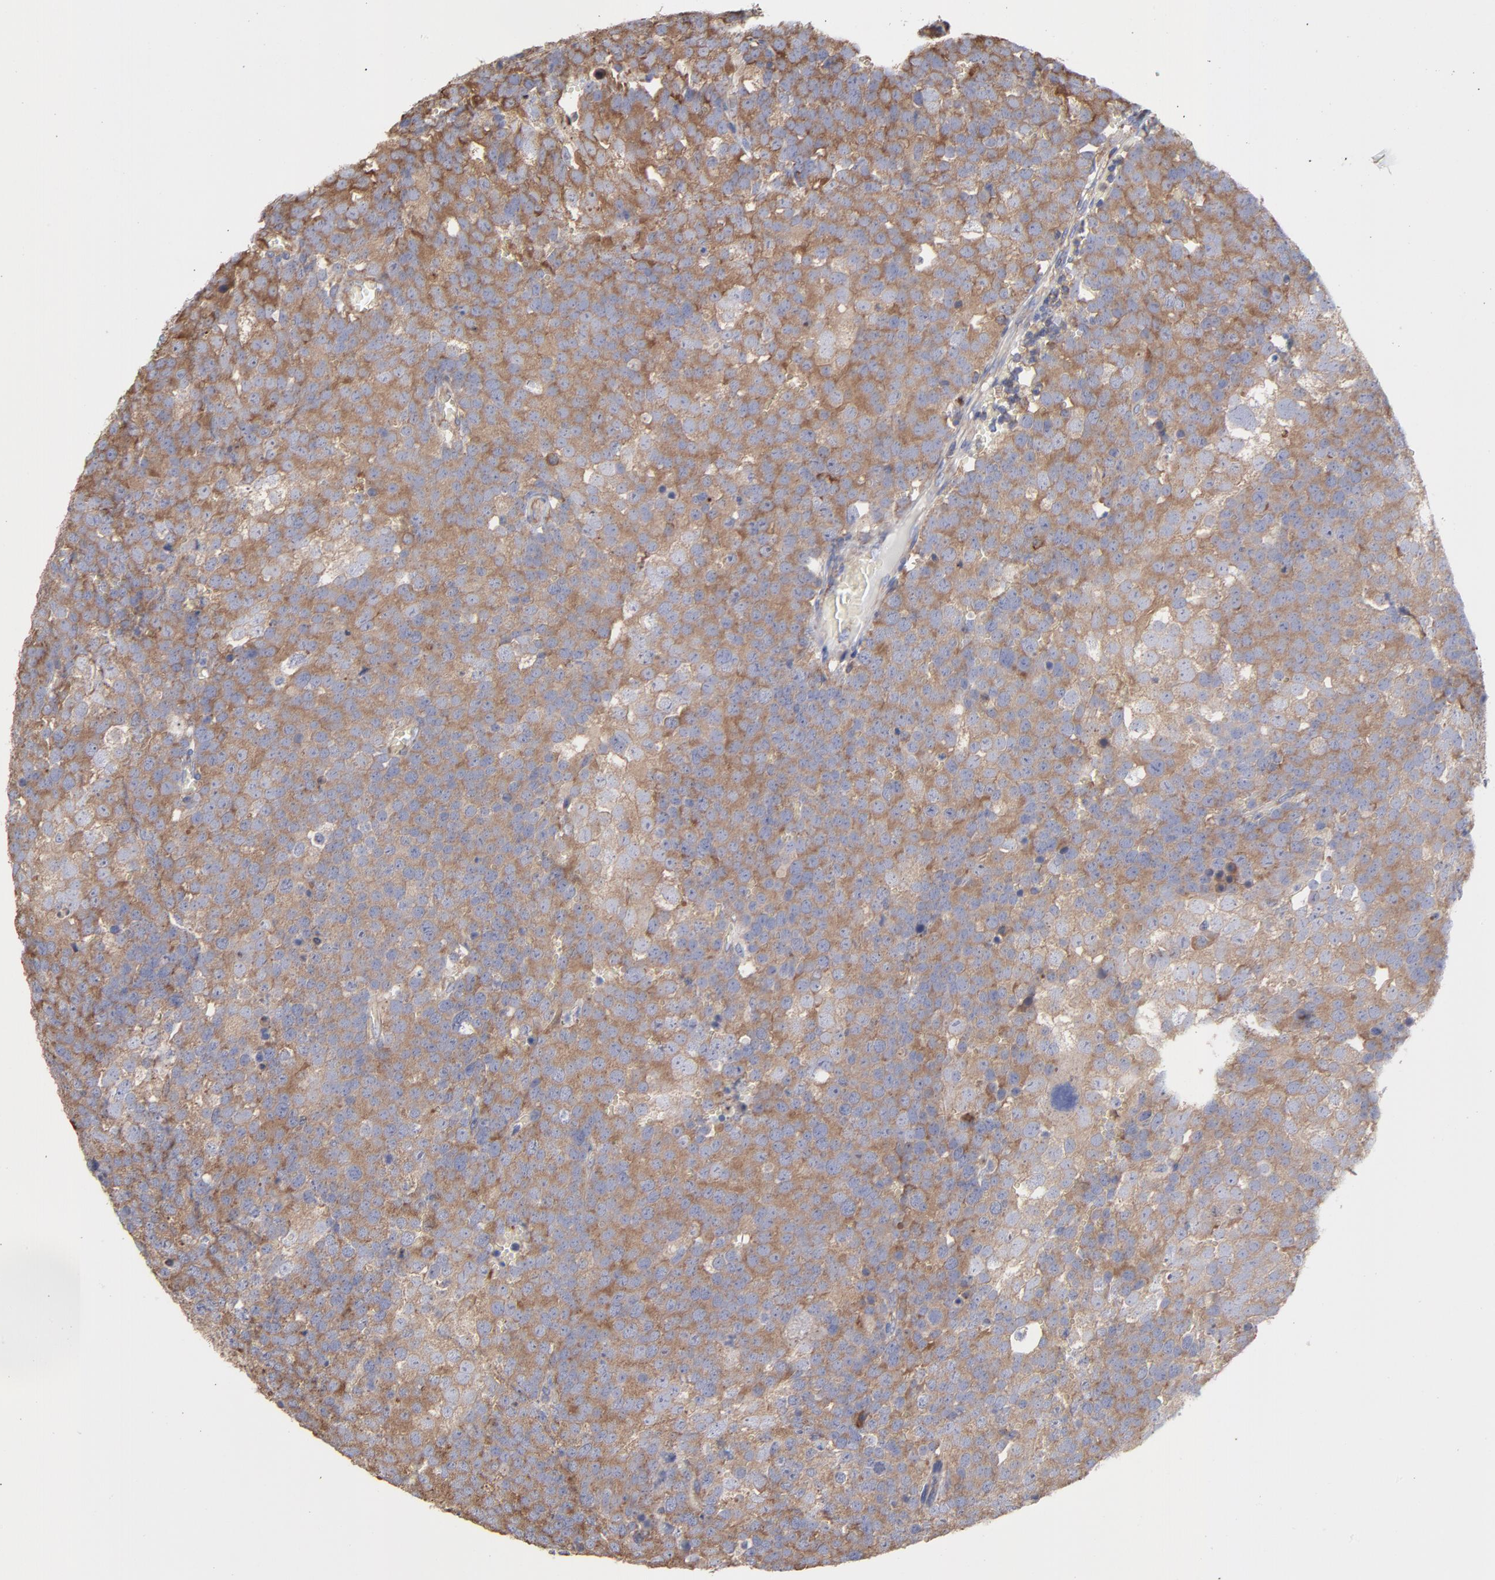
{"staining": {"intensity": "moderate", "quantity": ">75%", "location": "cytoplasmic/membranous"}, "tissue": "testis cancer", "cell_type": "Tumor cells", "image_type": "cancer", "snomed": [{"axis": "morphology", "description": "Seminoma, NOS"}, {"axis": "topography", "description": "Testis"}], "caption": "Seminoma (testis) stained with IHC exhibits moderate cytoplasmic/membranous staining in about >75% of tumor cells.", "gene": "RPL3", "patient": {"sex": "male", "age": 71}}